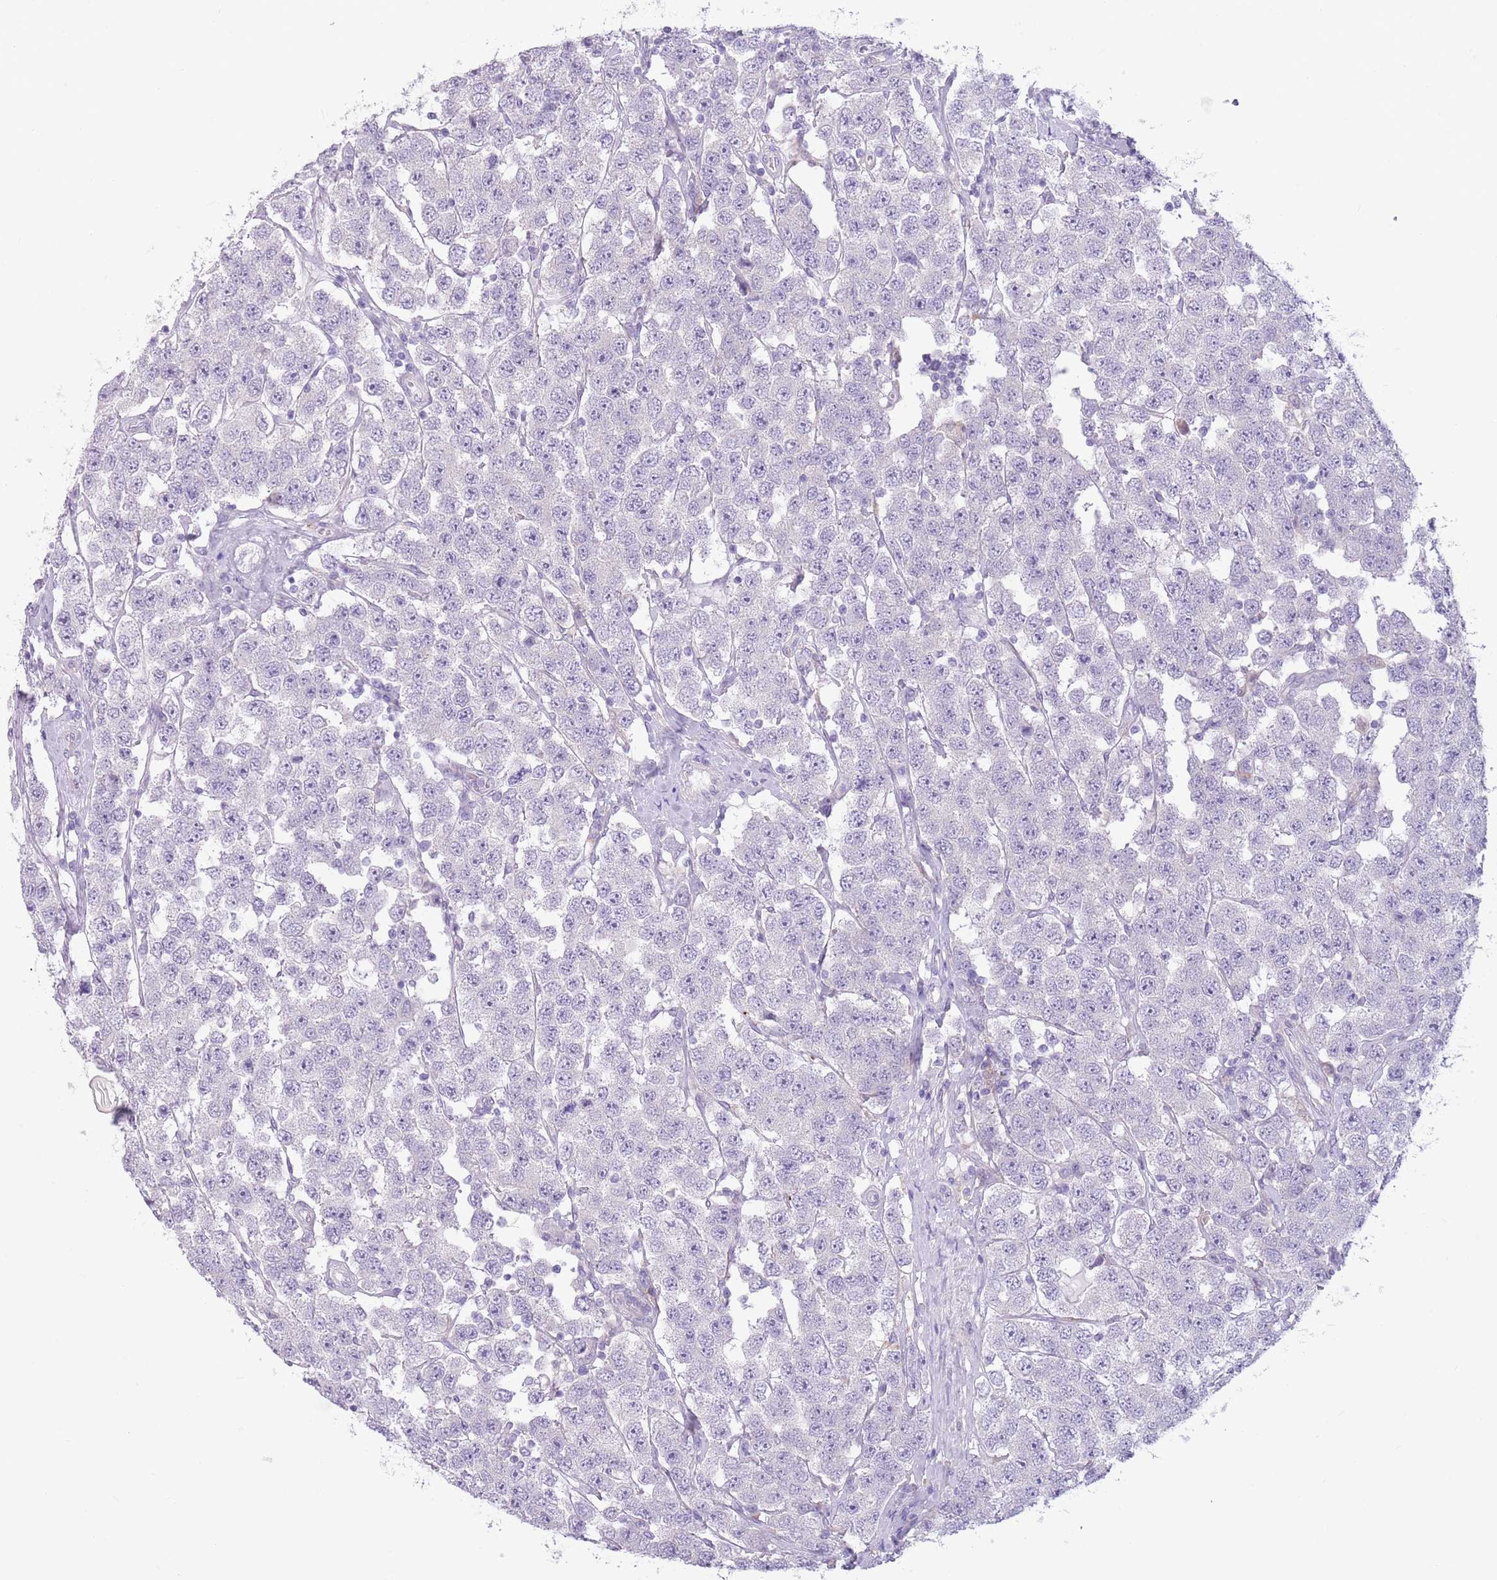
{"staining": {"intensity": "negative", "quantity": "none", "location": "none"}, "tissue": "testis cancer", "cell_type": "Tumor cells", "image_type": "cancer", "snomed": [{"axis": "morphology", "description": "Seminoma, NOS"}, {"axis": "topography", "description": "Testis"}], "caption": "The photomicrograph reveals no staining of tumor cells in testis seminoma.", "gene": "SNX6", "patient": {"sex": "male", "age": 28}}